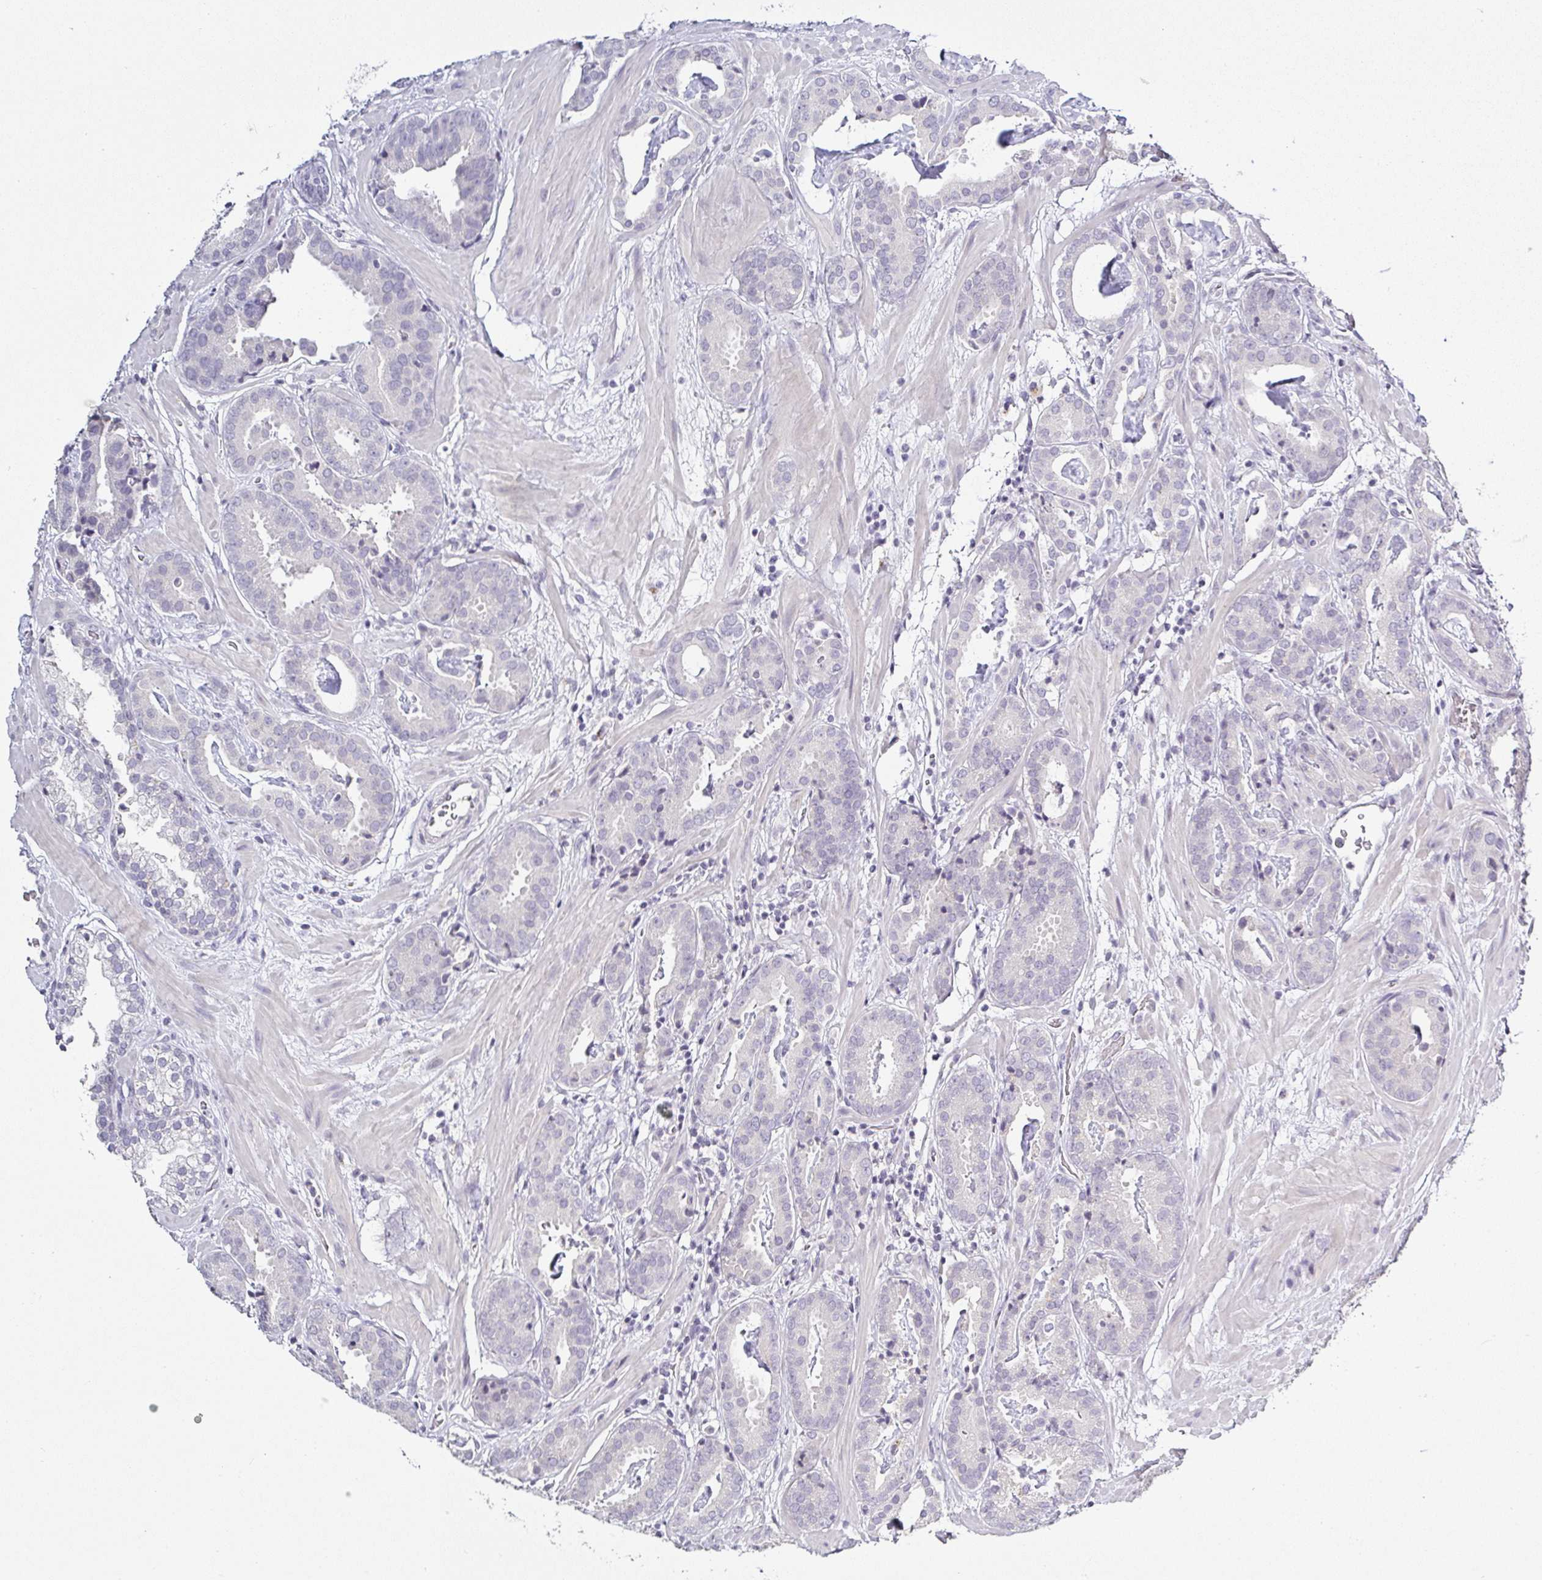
{"staining": {"intensity": "negative", "quantity": "none", "location": "none"}, "tissue": "prostate cancer", "cell_type": "Tumor cells", "image_type": "cancer", "snomed": [{"axis": "morphology", "description": "Adenocarcinoma, Low grade"}, {"axis": "topography", "description": "Prostate"}], "caption": "This is an immunohistochemistry image of human prostate cancer. There is no expression in tumor cells.", "gene": "SERPINB3", "patient": {"sex": "male", "age": 62}}